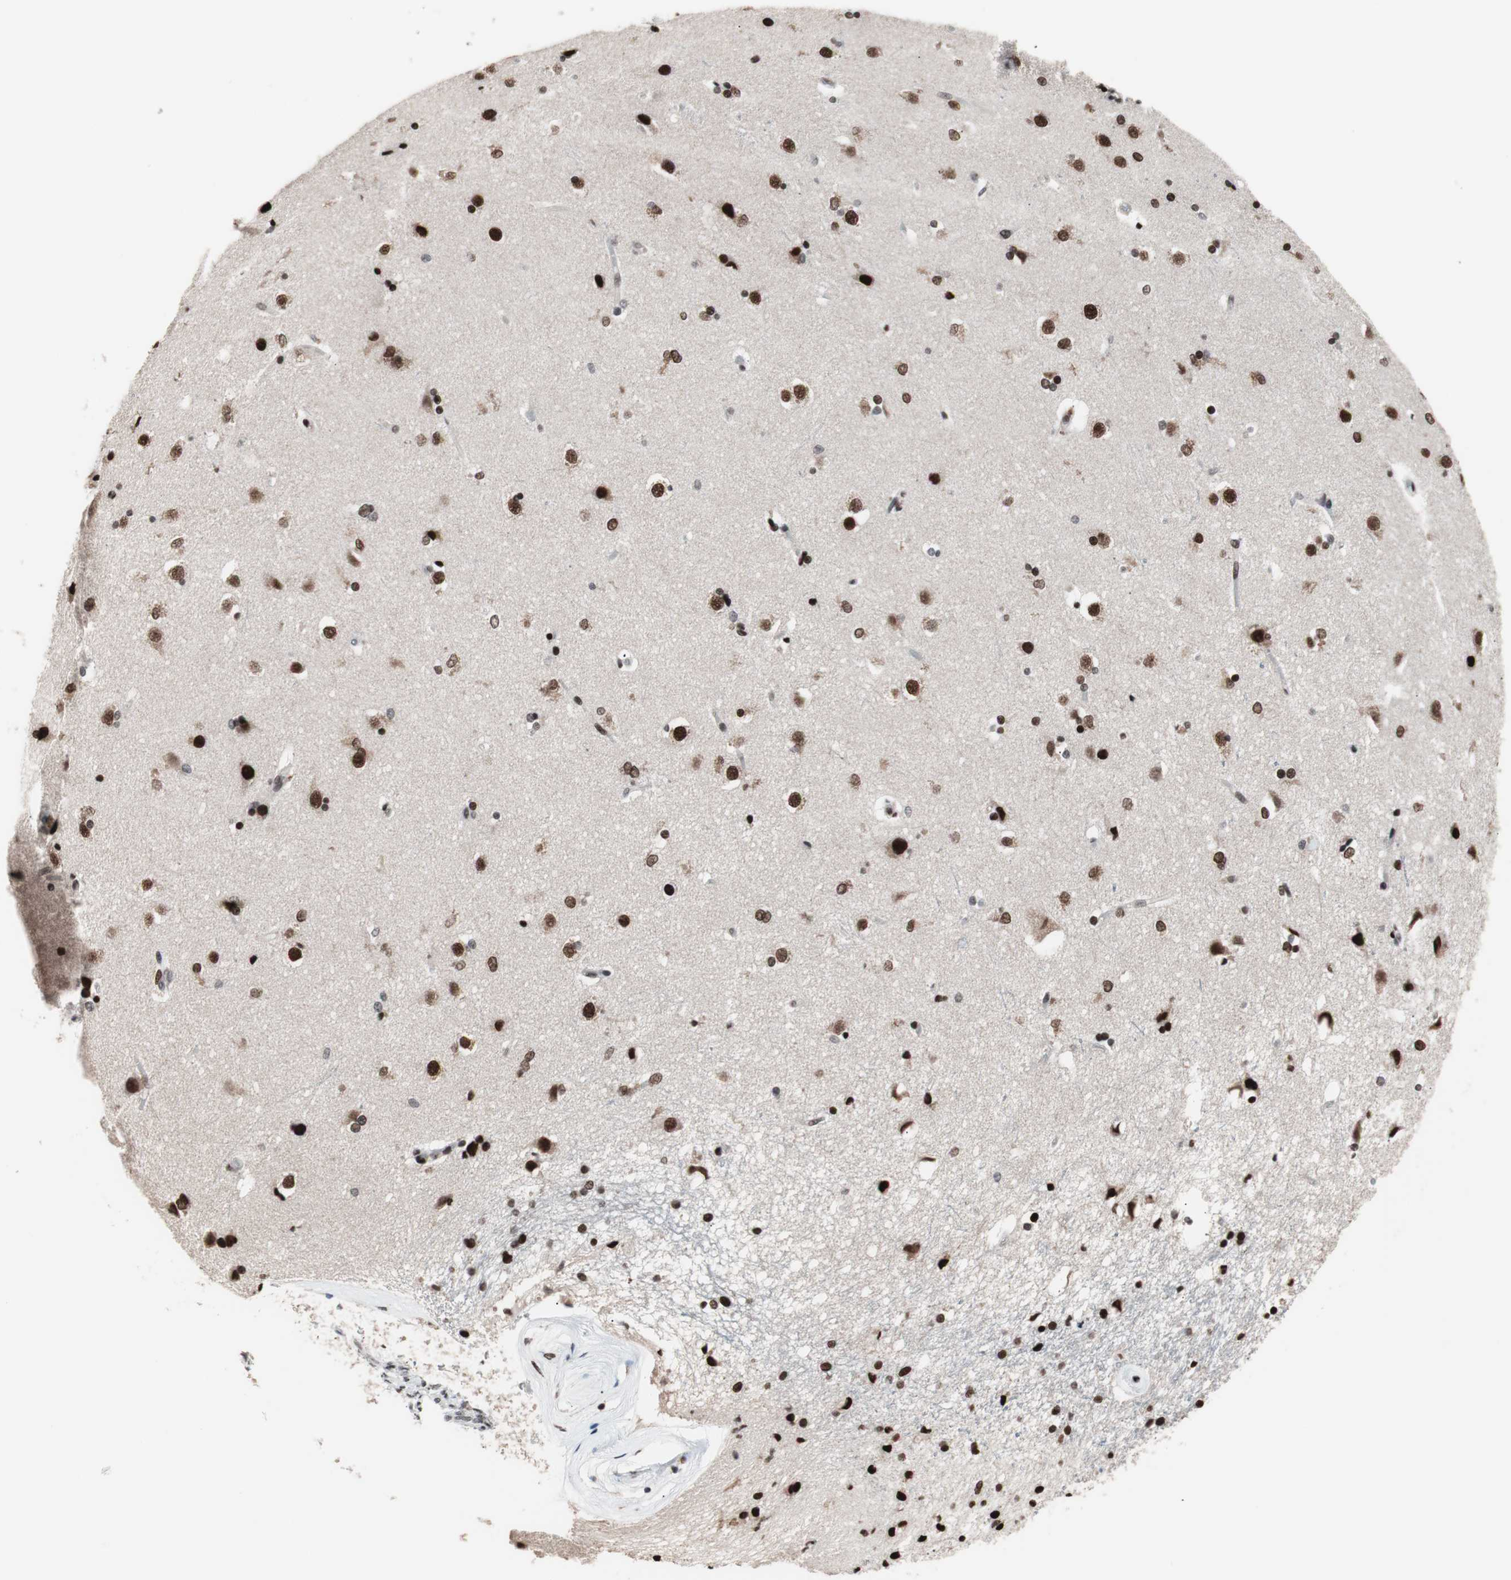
{"staining": {"intensity": "strong", "quantity": ">75%", "location": "nuclear"}, "tissue": "caudate", "cell_type": "Glial cells", "image_type": "normal", "snomed": [{"axis": "morphology", "description": "Normal tissue, NOS"}, {"axis": "topography", "description": "Lateral ventricle wall"}], "caption": "Immunohistochemistry (IHC) of normal human caudate shows high levels of strong nuclear positivity in approximately >75% of glial cells.", "gene": "POGZ", "patient": {"sex": "female", "age": 19}}